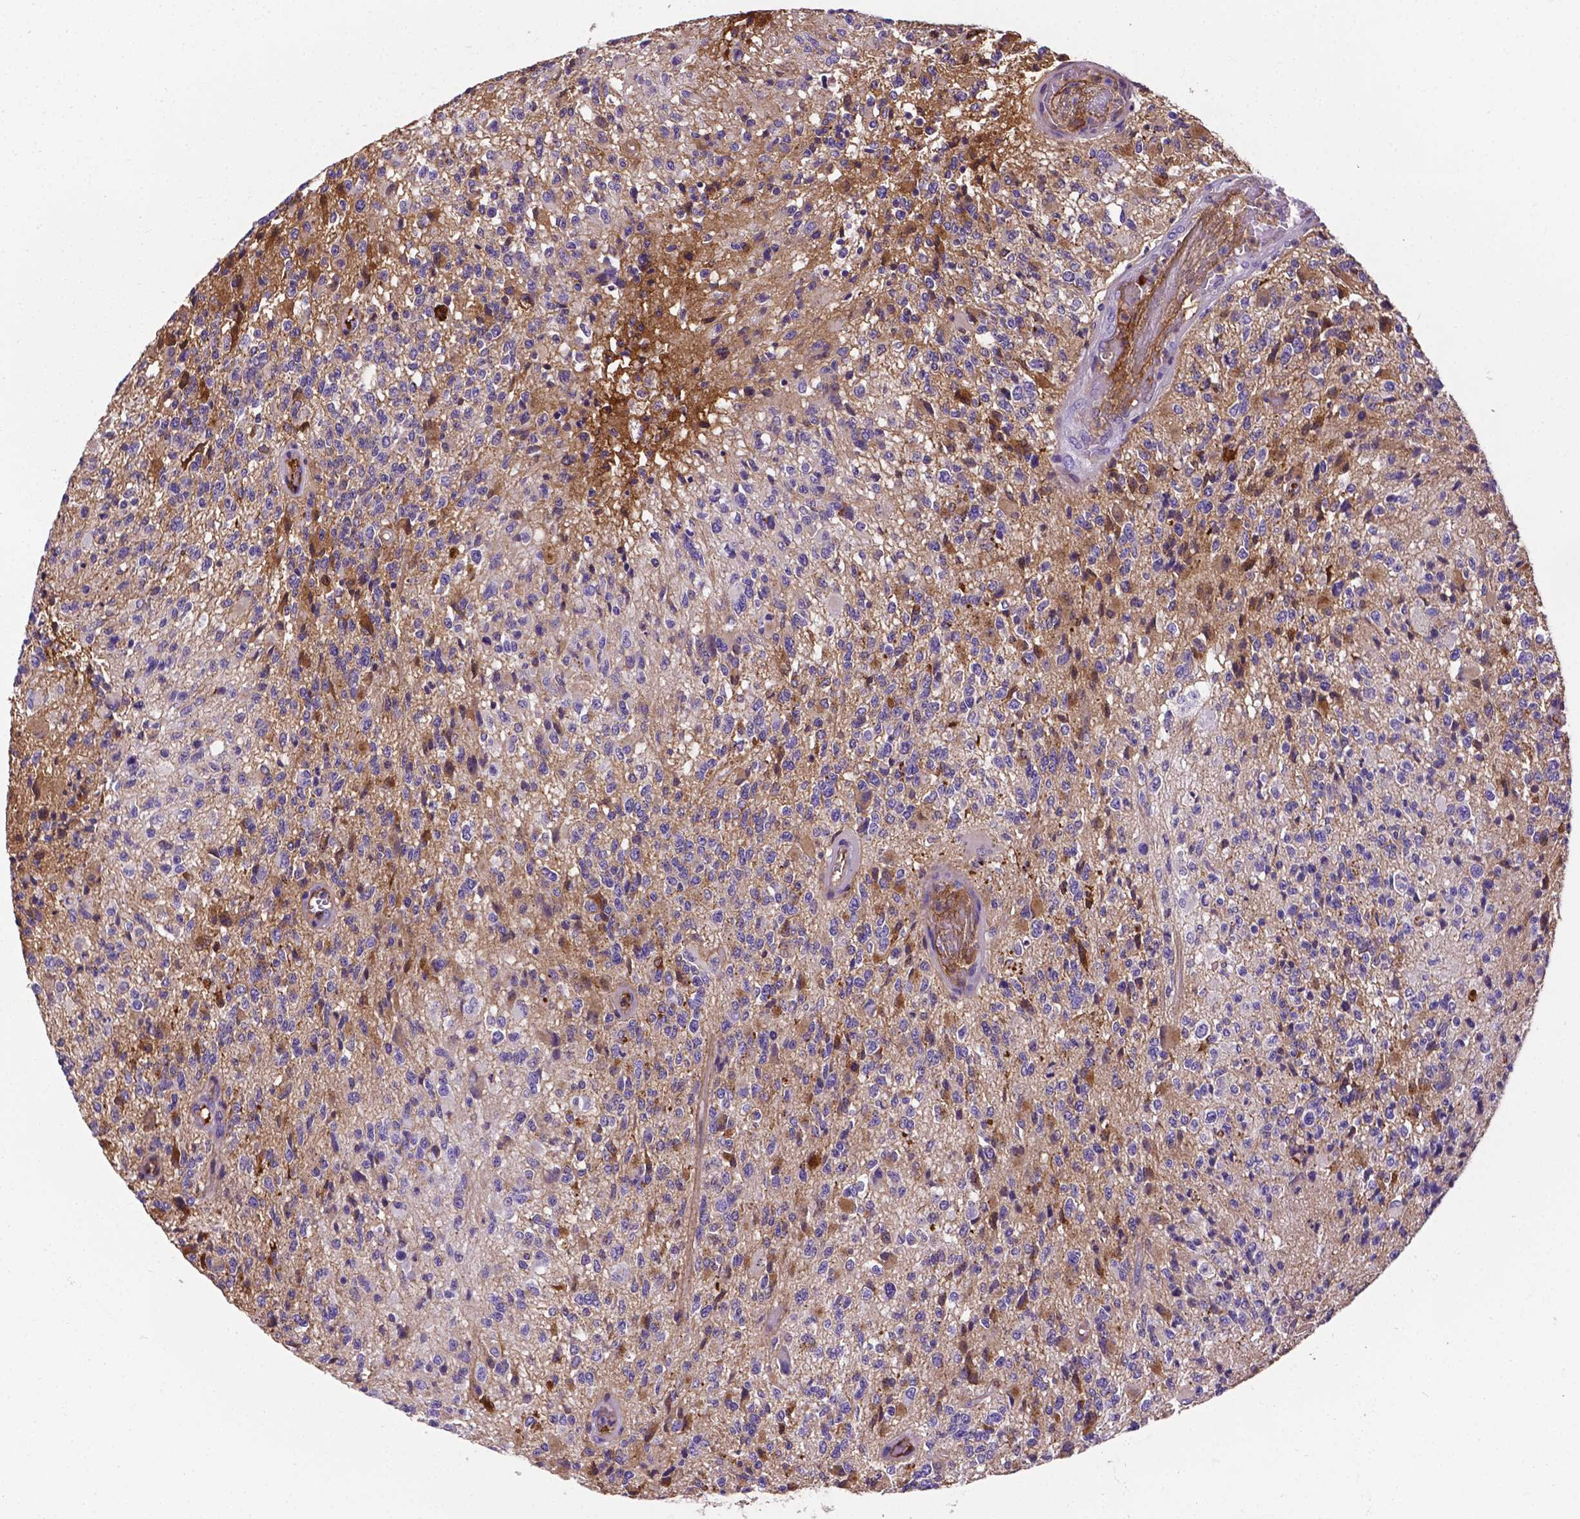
{"staining": {"intensity": "negative", "quantity": "none", "location": "none"}, "tissue": "glioma", "cell_type": "Tumor cells", "image_type": "cancer", "snomed": [{"axis": "morphology", "description": "Glioma, malignant, High grade"}, {"axis": "topography", "description": "Brain"}], "caption": "Tumor cells show no significant staining in malignant glioma (high-grade).", "gene": "APOE", "patient": {"sex": "female", "age": 63}}